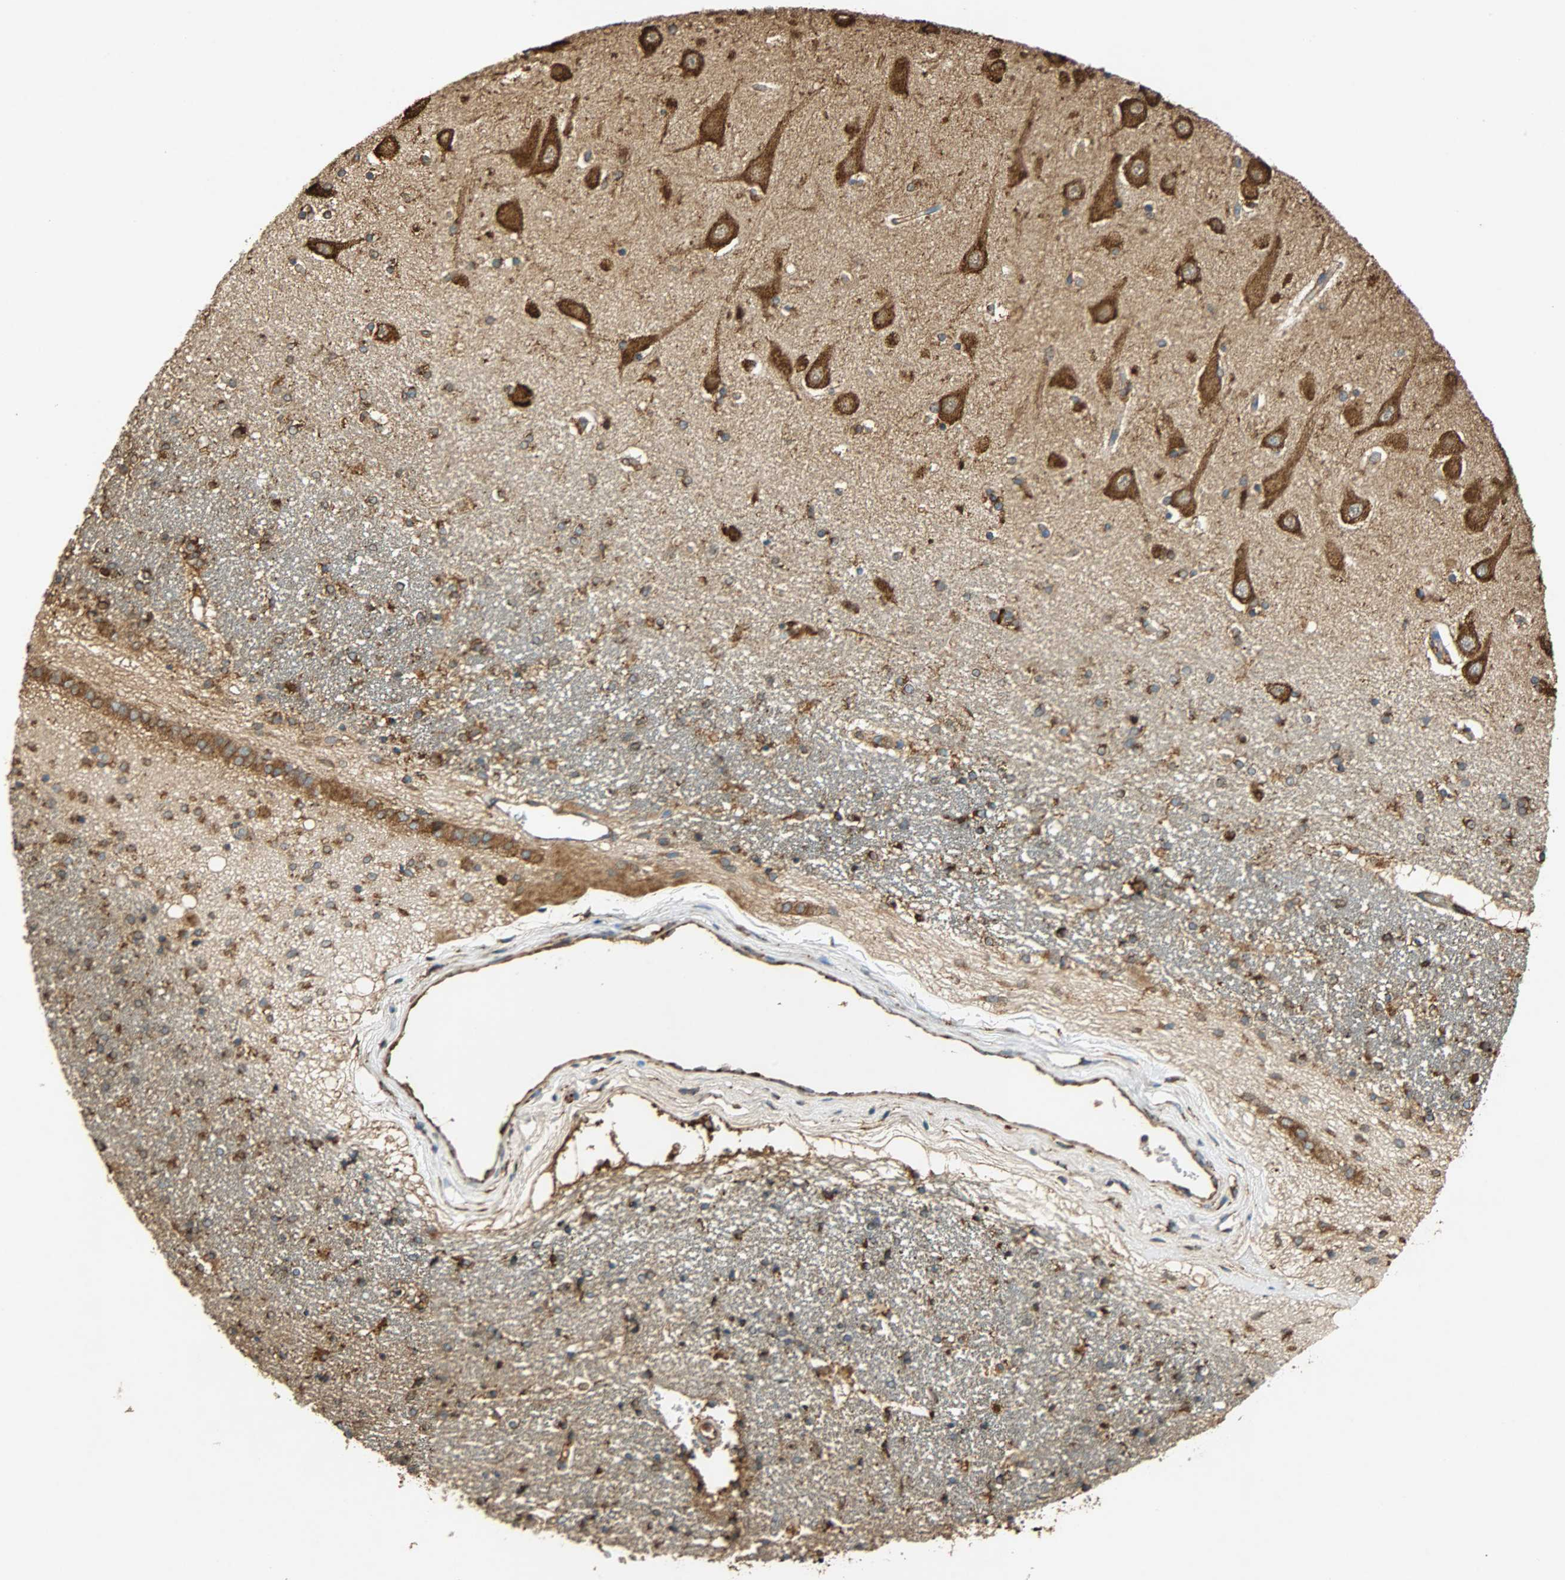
{"staining": {"intensity": "strong", "quantity": ">75%", "location": "cytoplasmic/membranous"}, "tissue": "hippocampus", "cell_type": "Glial cells", "image_type": "normal", "snomed": [{"axis": "morphology", "description": "Normal tissue, NOS"}, {"axis": "topography", "description": "Hippocampus"}], "caption": "Protein staining demonstrates strong cytoplasmic/membranous positivity in about >75% of glial cells in unremarkable hippocampus. (Stains: DAB in brown, nuclei in blue, Microscopy: brightfield microscopy at high magnification).", "gene": "HSP90B1", "patient": {"sex": "female", "age": 54}}